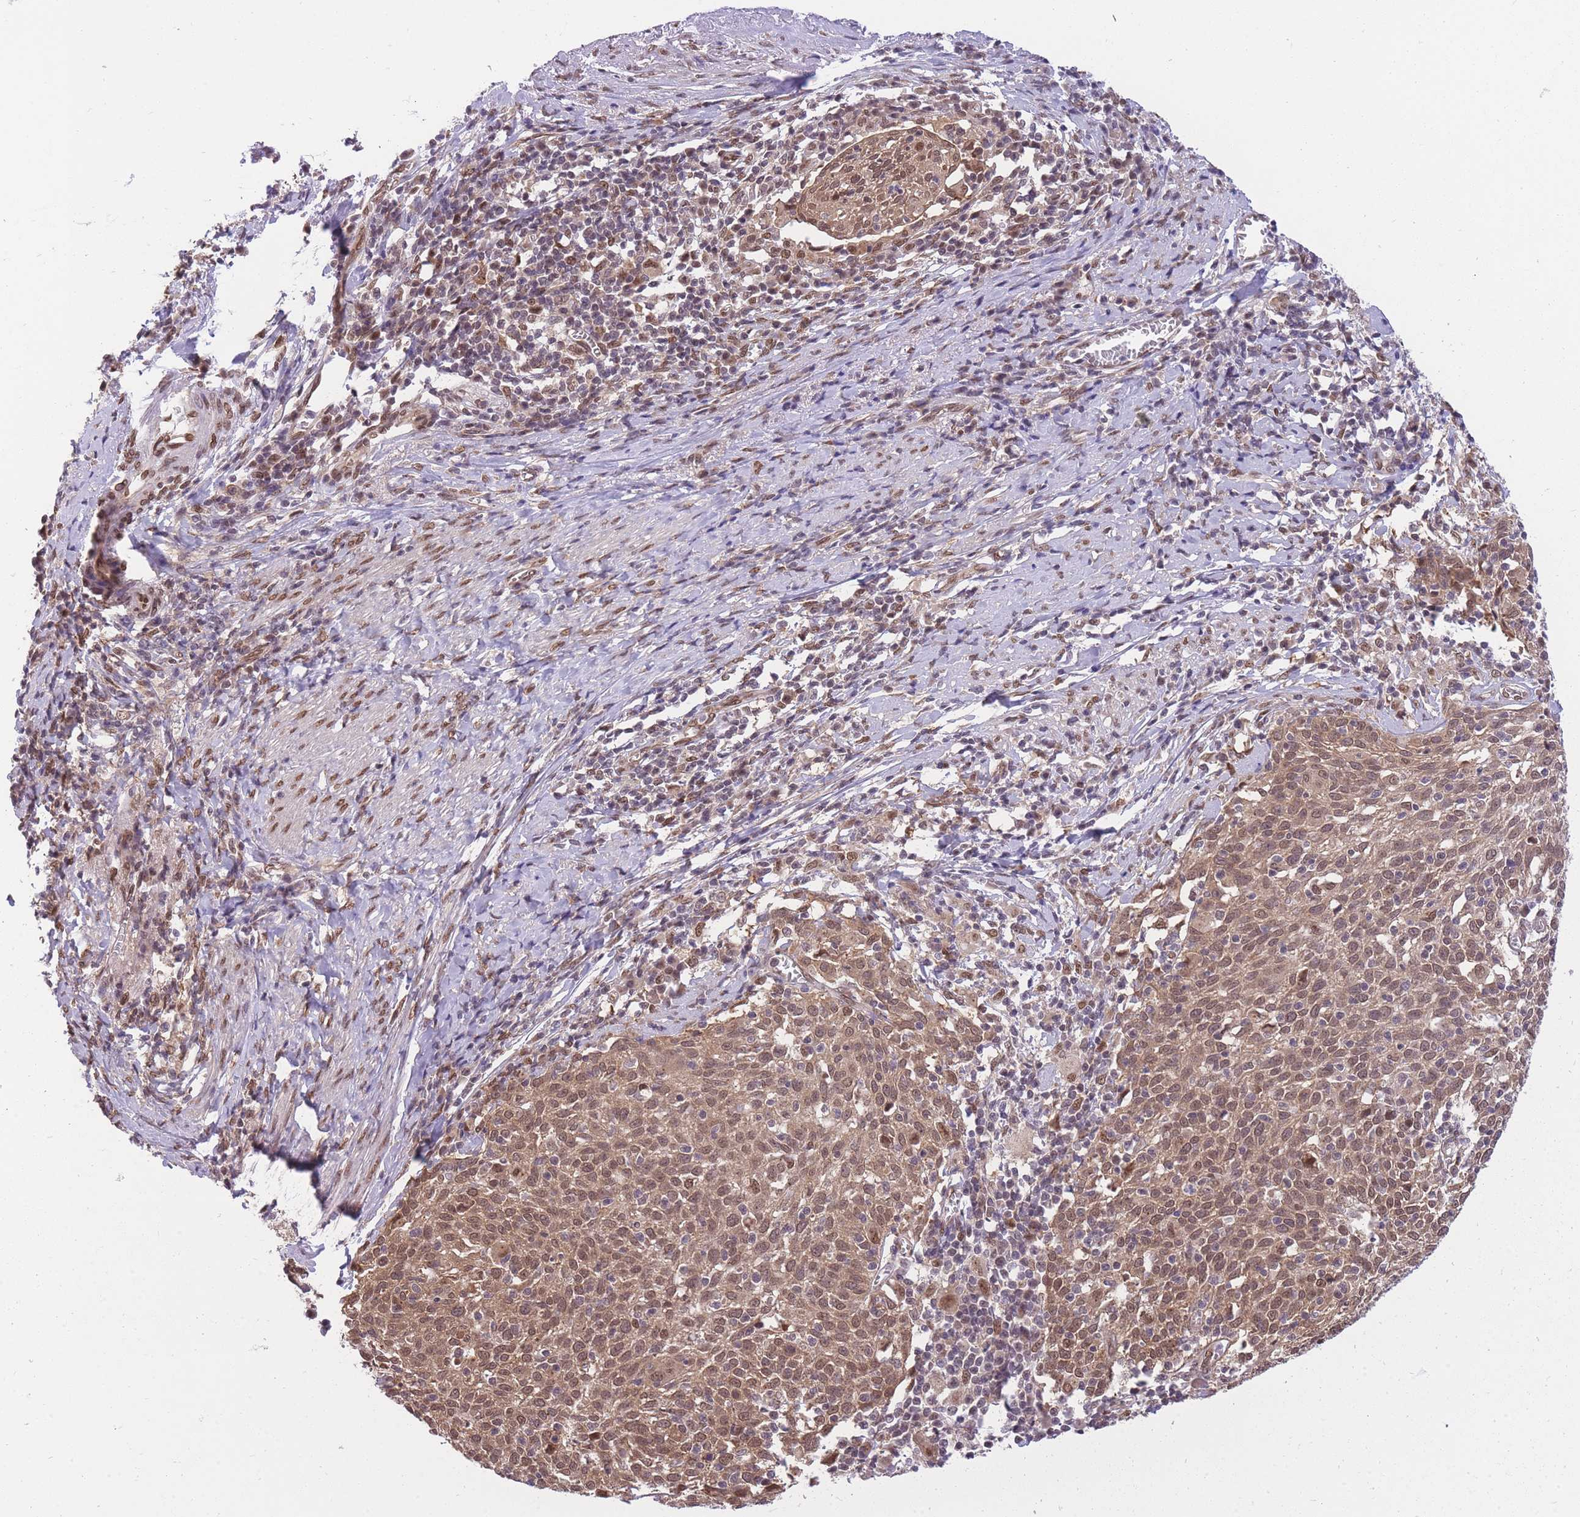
{"staining": {"intensity": "moderate", "quantity": ">75%", "location": "cytoplasmic/membranous,nuclear"}, "tissue": "cervical cancer", "cell_type": "Tumor cells", "image_type": "cancer", "snomed": [{"axis": "morphology", "description": "Squamous cell carcinoma, NOS"}, {"axis": "topography", "description": "Cervix"}], "caption": "A micrograph of squamous cell carcinoma (cervical) stained for a protein exhibits moderate cytoplasmic/membranous and nuclear brown staining in tumor cells.", "gene": "CDIP1", "patient": {"sex": "female", "age": 52}}